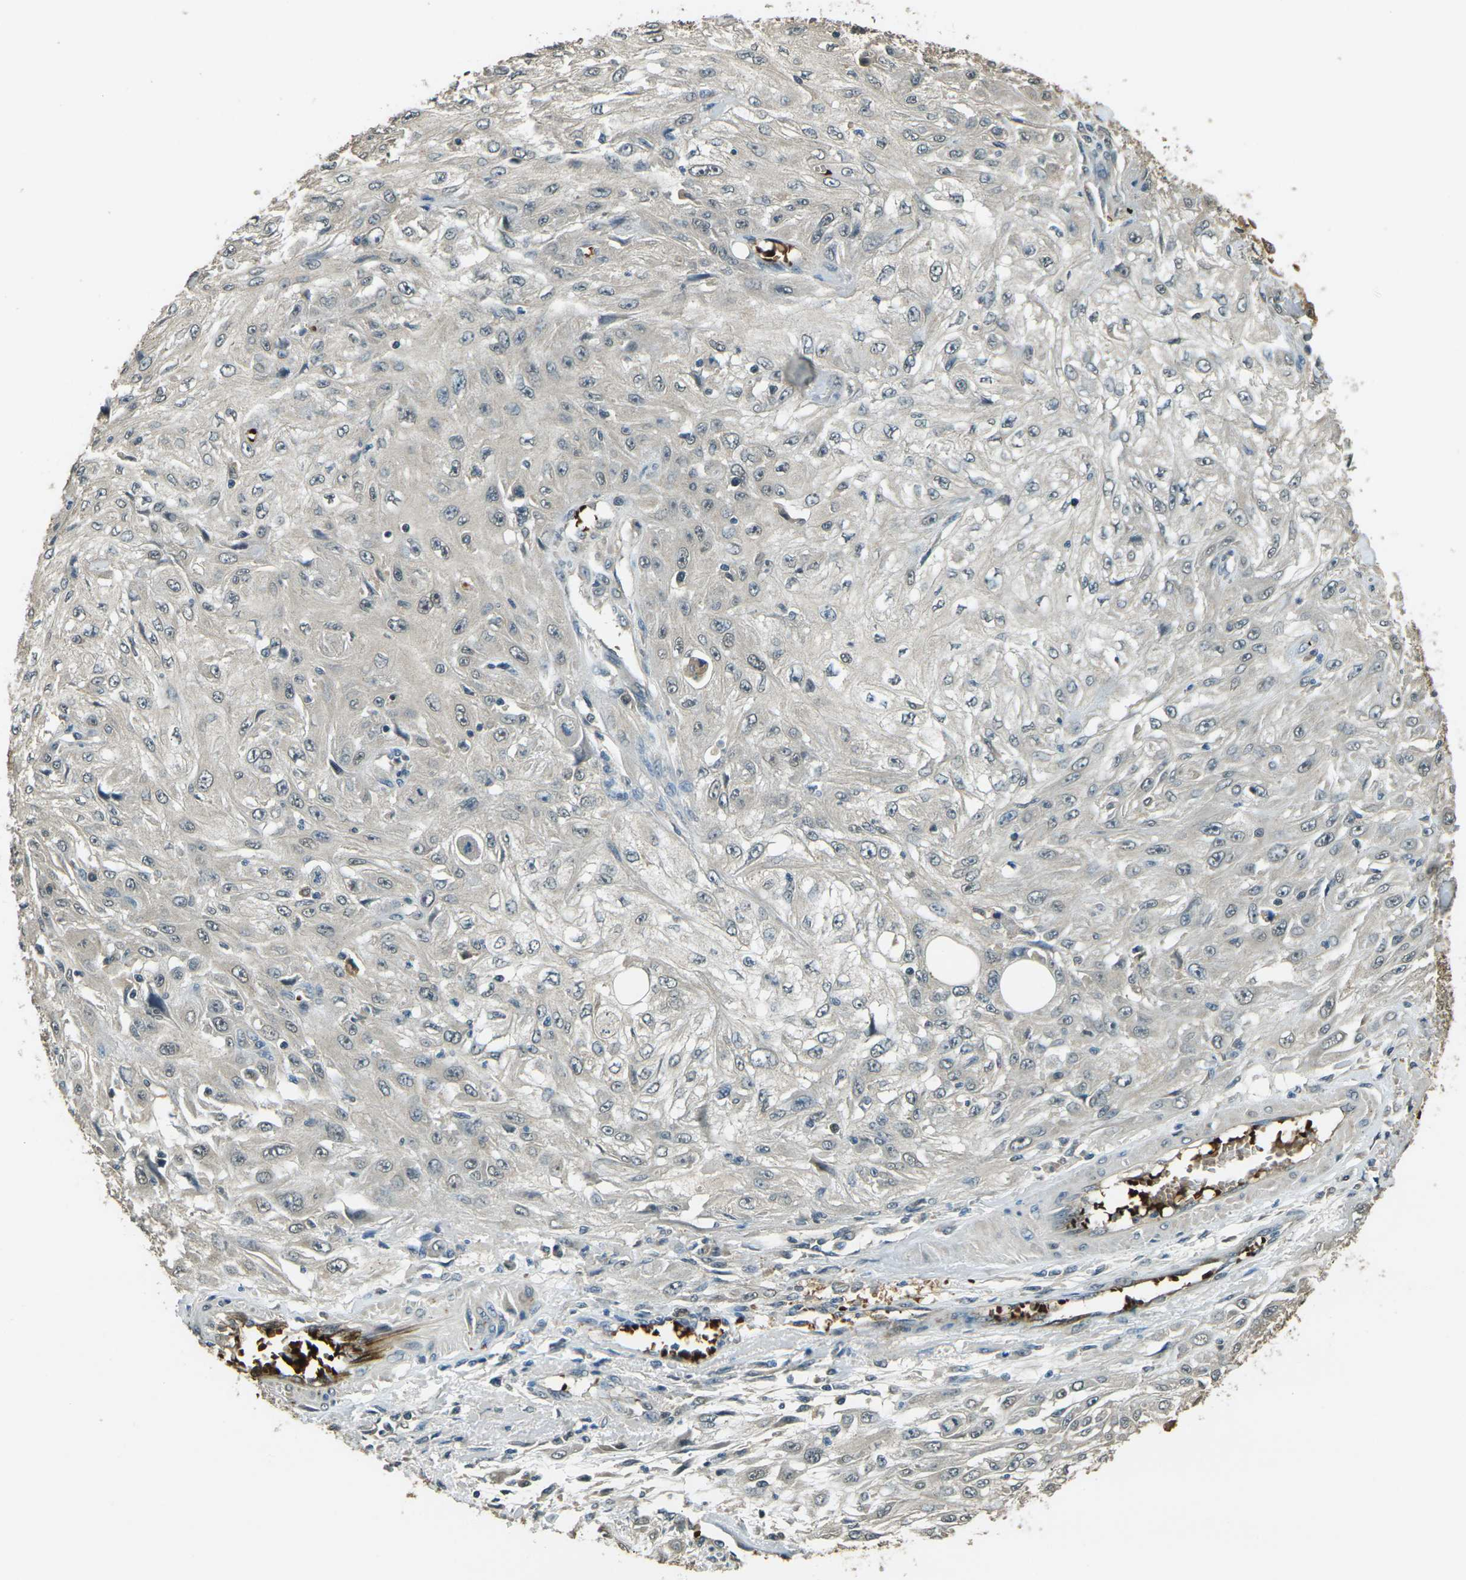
{"staining": {"intensity": "negative", "quantity": "none", "location": "none"}, "tissue": "skin cancer", "cell_type": "Tumor cells", "image_type": "cancer", "snomed": [{"axis": "morphology", "description": "Squamous cell carcinoma, NOS"}, {"axis": "topography", "description": "Skin"}], "caption": "An IHC photomicrograph of skin cancer (squamous cell carcinoma) is shown. There is no staining in tumor cells of skin cancer (squamous cell carcinoma).", "gene": "TOR1A", "patient": {"sex": "male", "age": 75}}